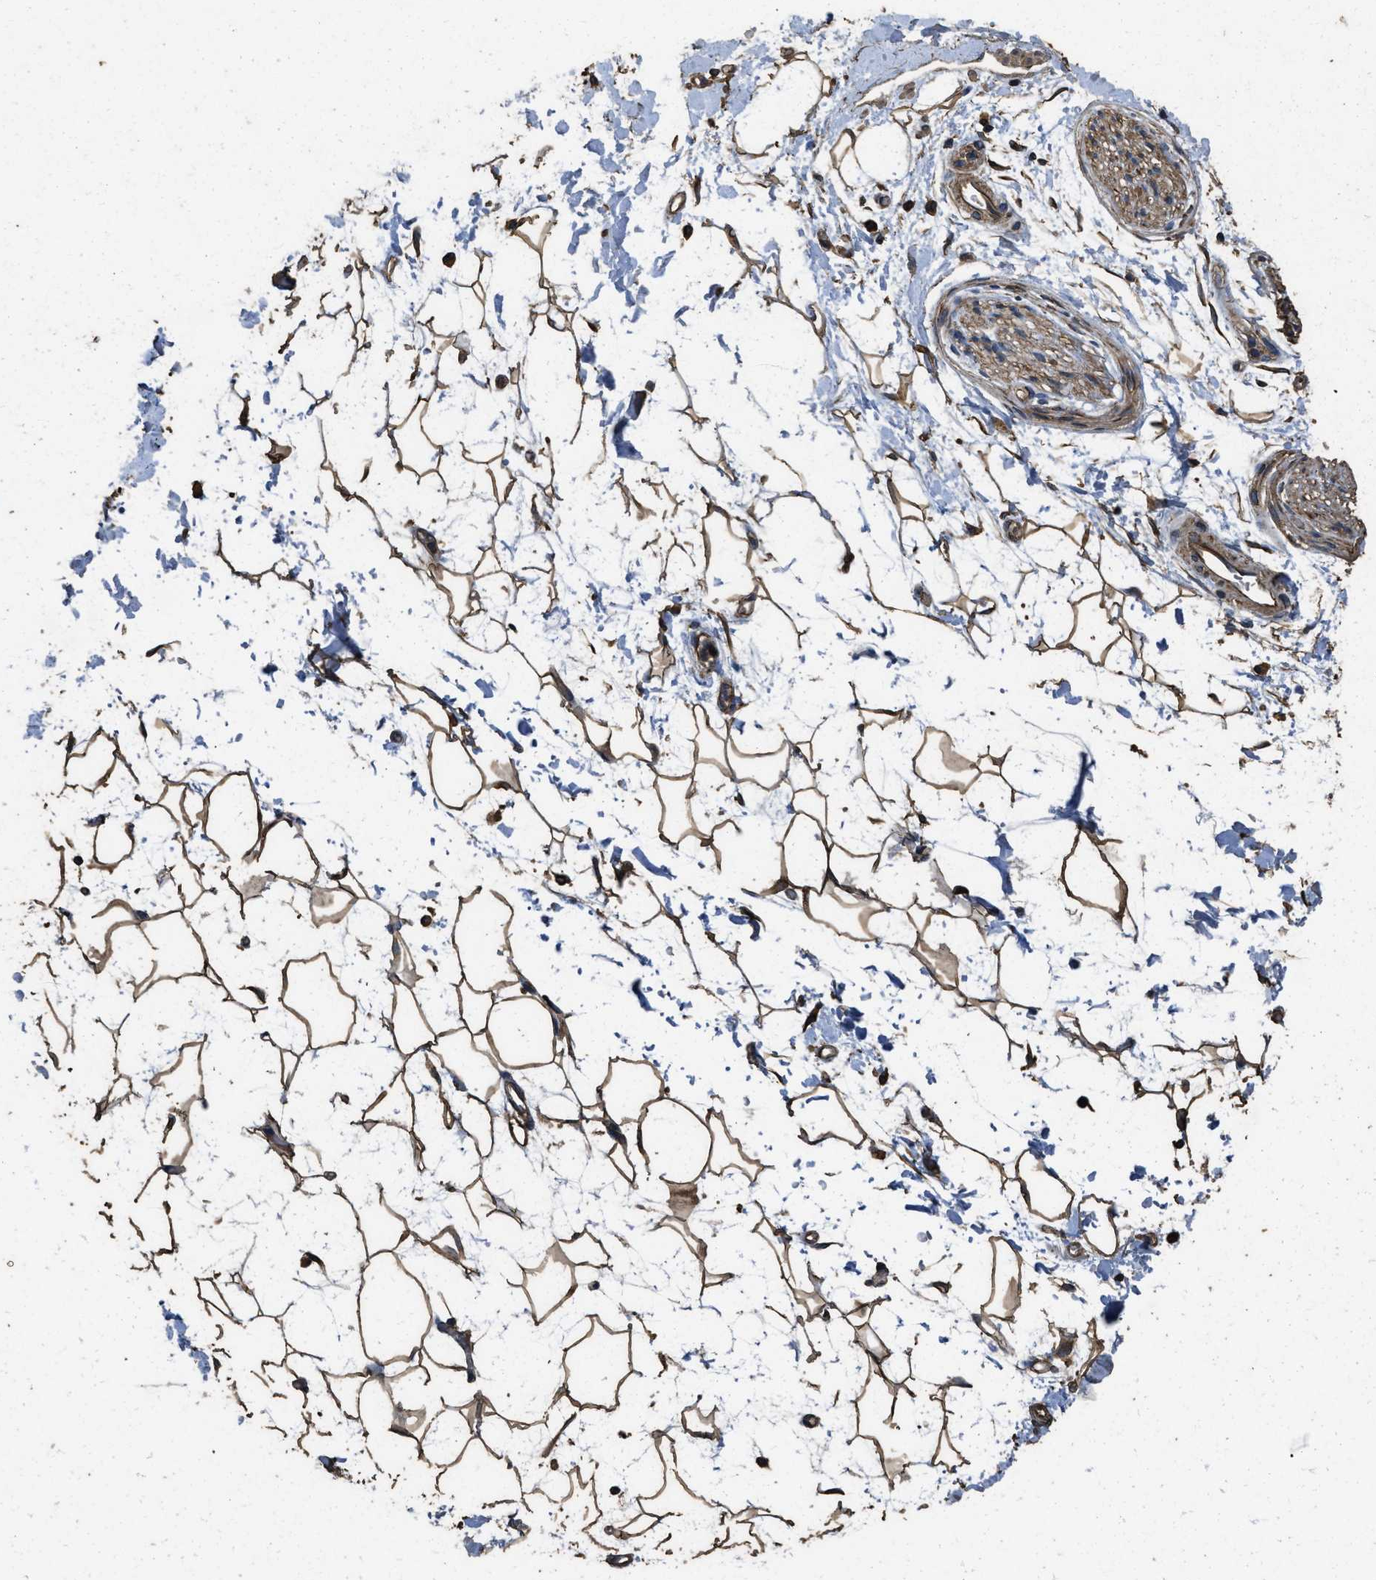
{"staining": {"intensity": "strong", "quantity": ">75%", "location": "cytoplasmic/membranous"}, "tissue": "adipose tissue", "cell_type": "Adipocytes", "image_type": "normal", "snomed": [{"axis": "morphology", "description": "Normal tissue, NOS"}, {"axis": "topography", "description": "Soft tissue"}], "caption": "Immunohistochemical staining of unremarkable adipose tissue exhibits high levels of strong cytoplasmic/membranous expression in about >75% of adipocytes. (brown staining indicates protein expression, while blue staining denotes nuclei).", "gene": "CYRIA", "patient": {"sex": "male", "age": 72}}